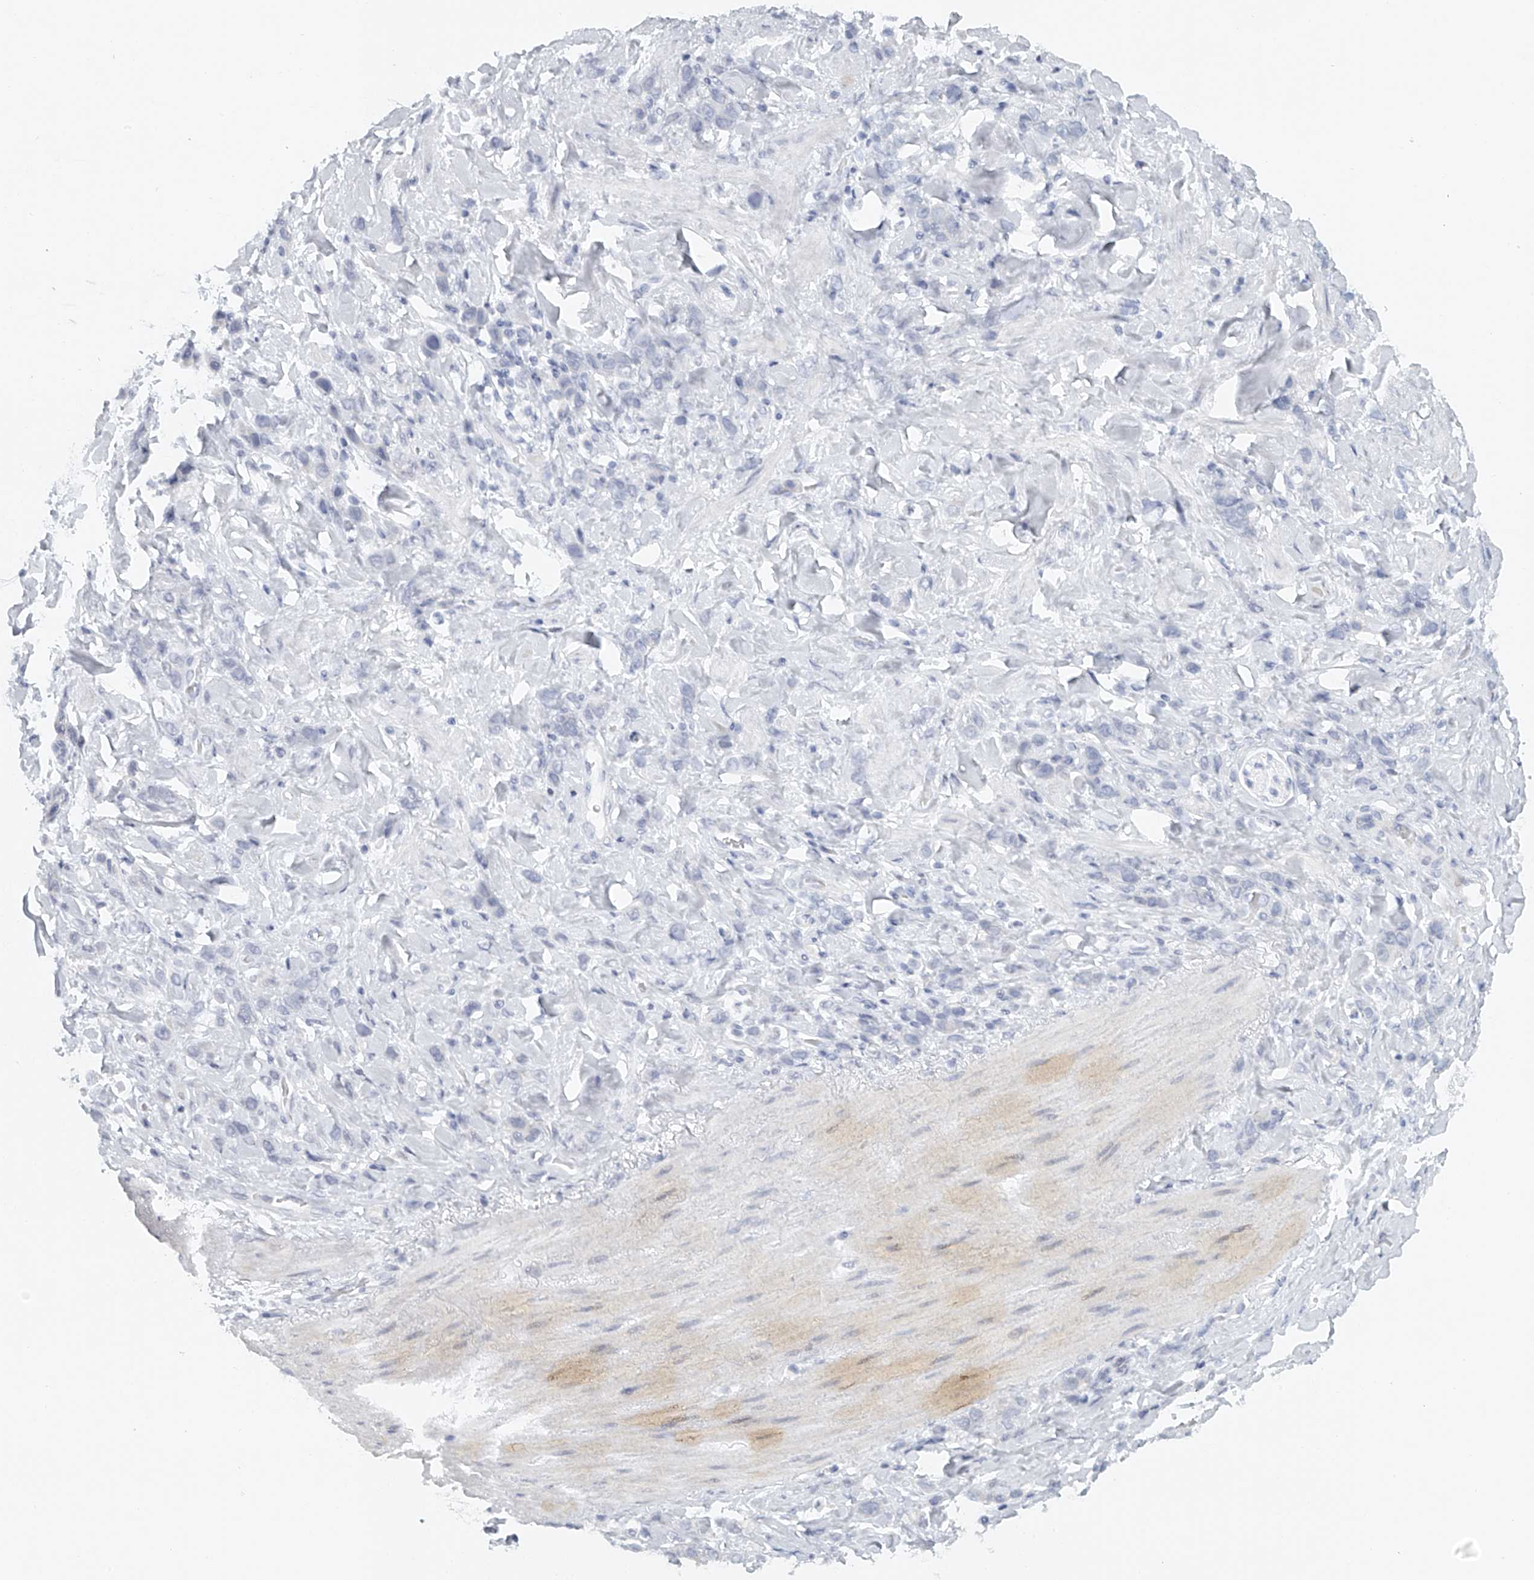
{"staining": {"intensity": "negative", "quantity": "none", "location": "none"}, "tissue": "stomach cancer", "cell_type": "Tumor cells", "image_type": "cancer", "snomed": [{"axis": "morphology", "description": "Normal tissue, NOS"}, {"axis": "morphology", "description": "Adenocarcinoma, NOS"}, {"axis": "topography", "description": "Stomach"}], "caption": "Immunohistochemical staining of adenocarcinoma (stomach) exhibits no significant staining in tumor cells.", "gene": "FAT2", "patient": {"sex": "male", "age": 82}}